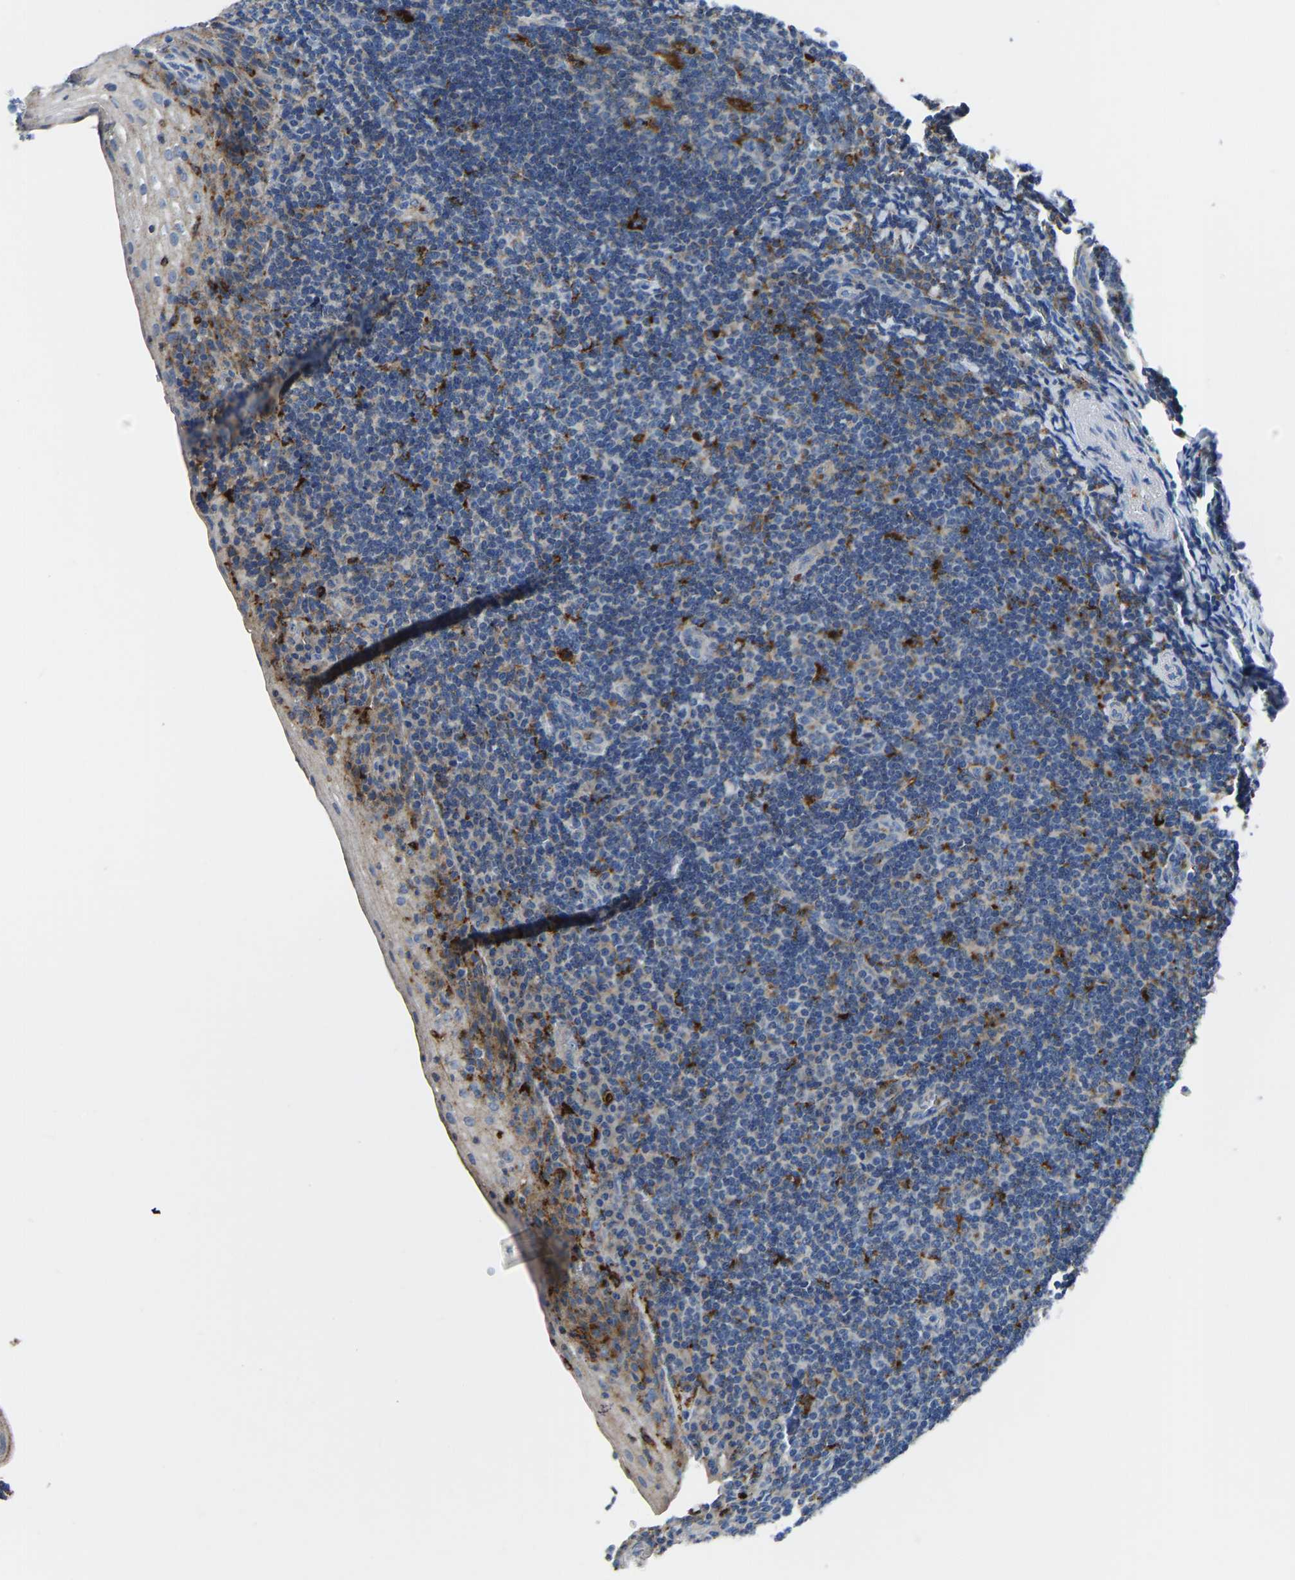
{"staining": {"intensity": "strong", "quantity": "<25%", "location": "cytoplasmic/membranous"}, "tissue": "tonsil", "cell_type": "Germinal center cells", "image_type": "normal", "snomed": [{"axis": "morphology", "description": "Normal tissue, NOS"}, {"axis": "topography", "description": "Tonsil"}], "caption": "Germinal center cells demonstrate strong cytoplasmic/membranous expression in about <25% of cells in normal tonsil. (DAB = brown stain, brightfield microscopy at high magnification).", "gene": "ATP6V1E1", "patient": {"sex": "male", "age": 37}}